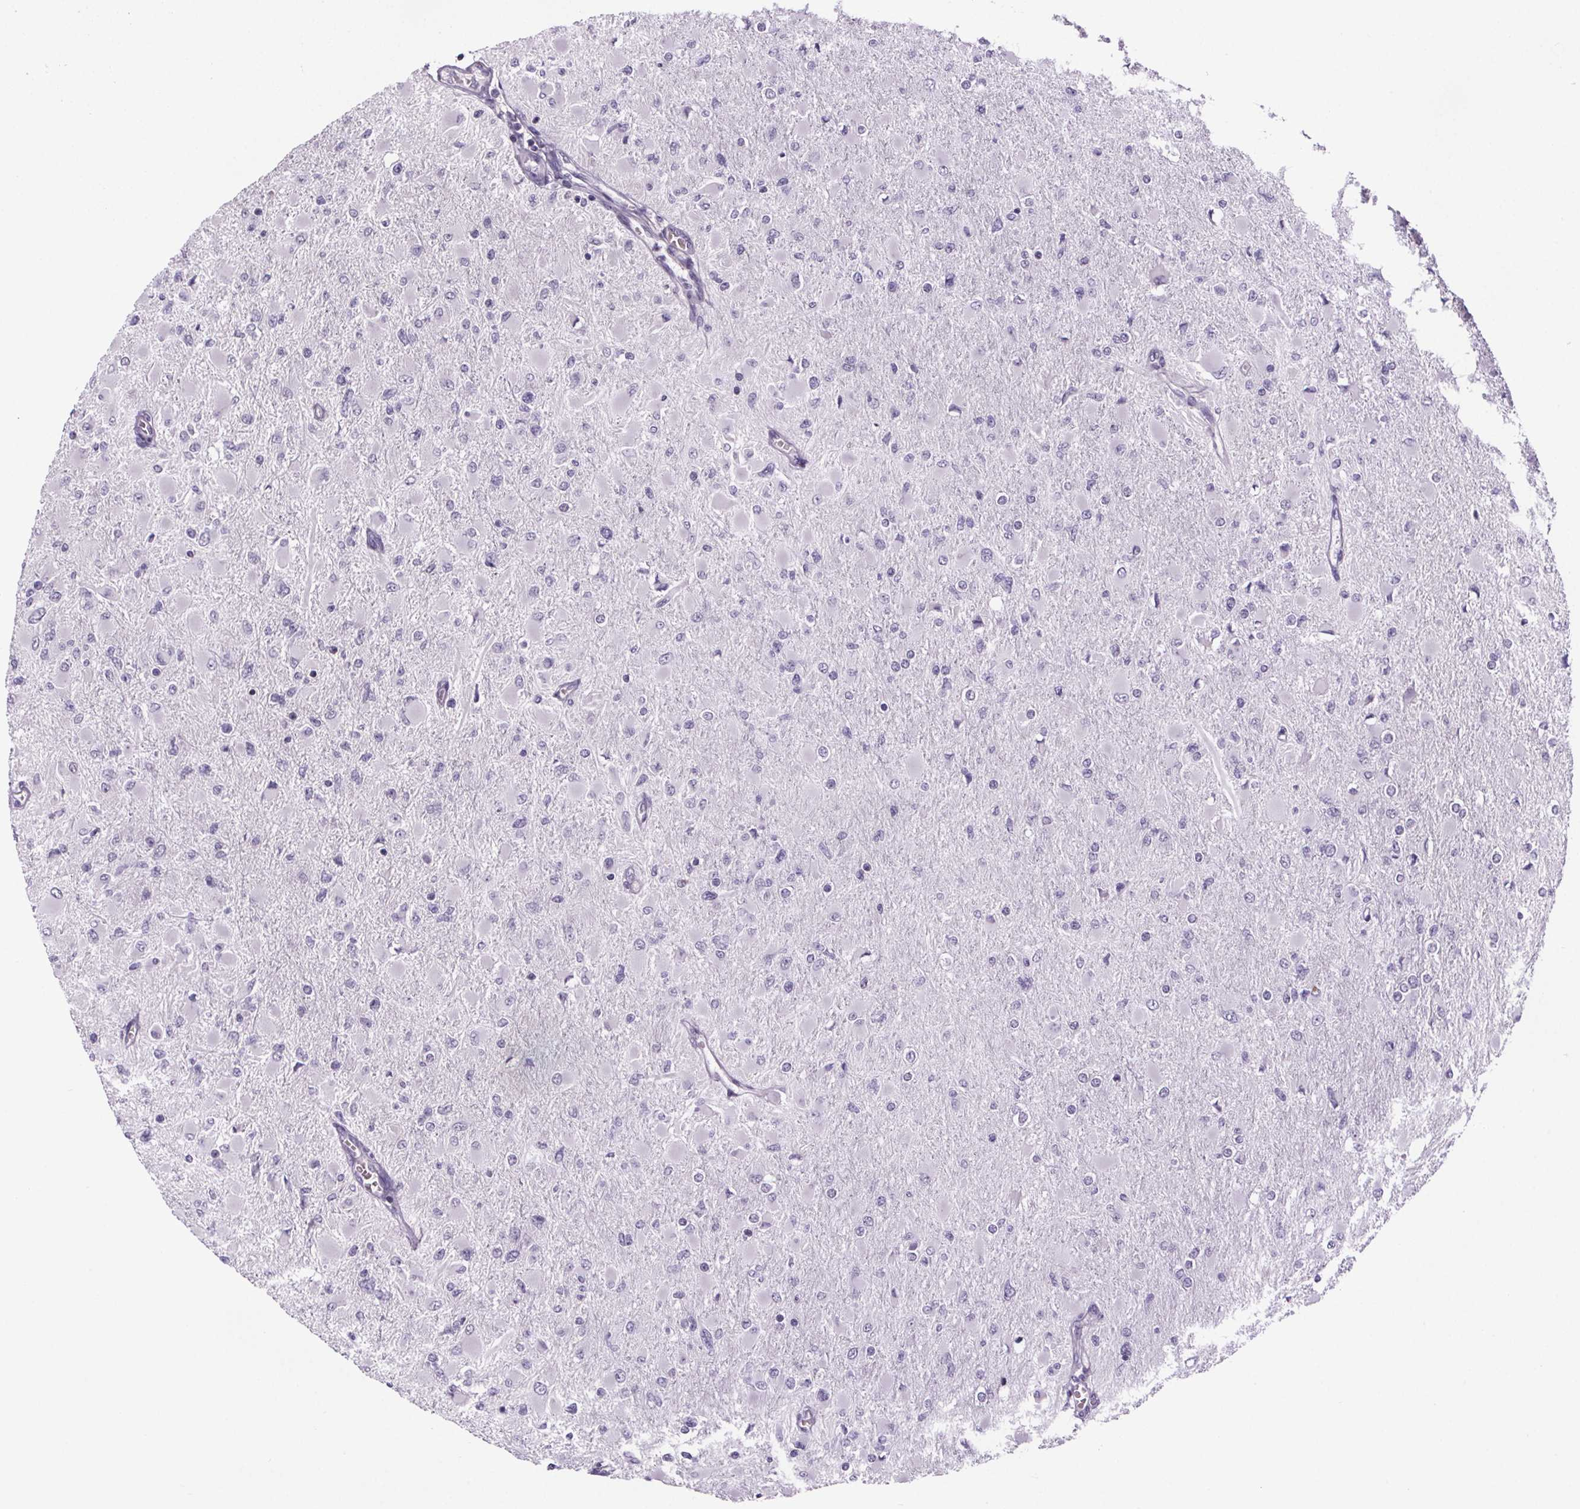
{"staining": {"intensity": "negative", "quantity": "none", "location": "none"}, "tissue": "glioma", "cell_type": "Tumor cells", "image_type": "cancer", "snomed": [{"axis": "morphology", "description": "Glioma, malignant, High grade"}, {"axis": "topography", "description": "Cerebral cortex"}], "caption": "Glioma stained for a protein using IHC shows no staining tumor cells.", "gene": "TTC12", "patient": {"sex": "female", "age": 36}}